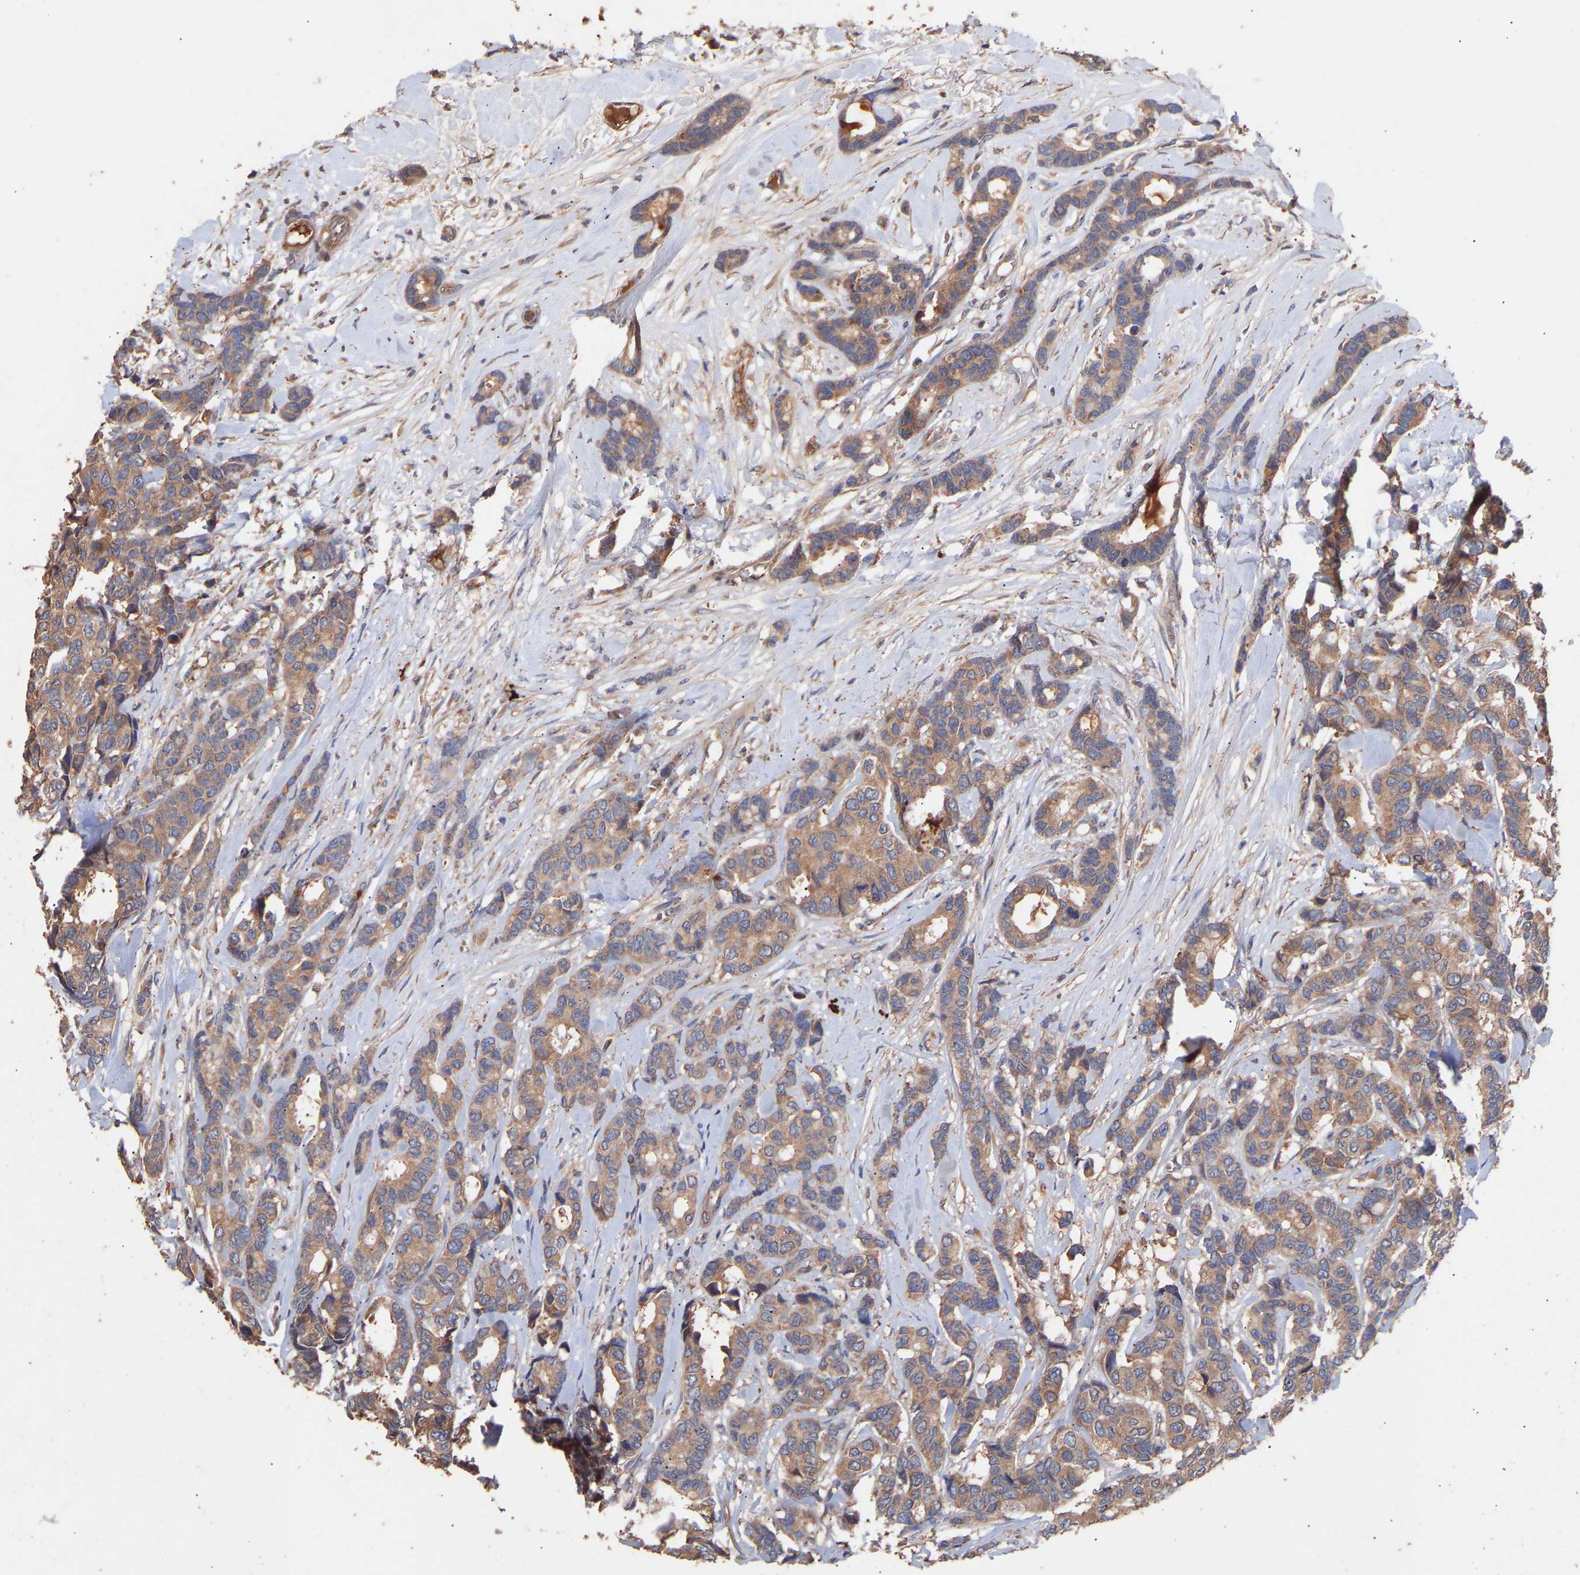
{"staining": {"intensity": "moderate", "quantity": ">75%", "location": "cytoplasmic/membranous"}, "tissue": "breast cancer", "cell_type": "Tumor cells", "image_type": "cancer", "snomed": [{"axis": "morphology", "description": "Duct carcinoma"}, {"axis": "topography", "description": "Breast"}], "caption": "Protein staining of invasive ductal carcinoma (breast) tissue exhibits moderate cytoplasmic/membranous expression in approximately >75% of tumor cells.", "gene": "TMEM268", "patient": {"sex": "female", "age": 87}}